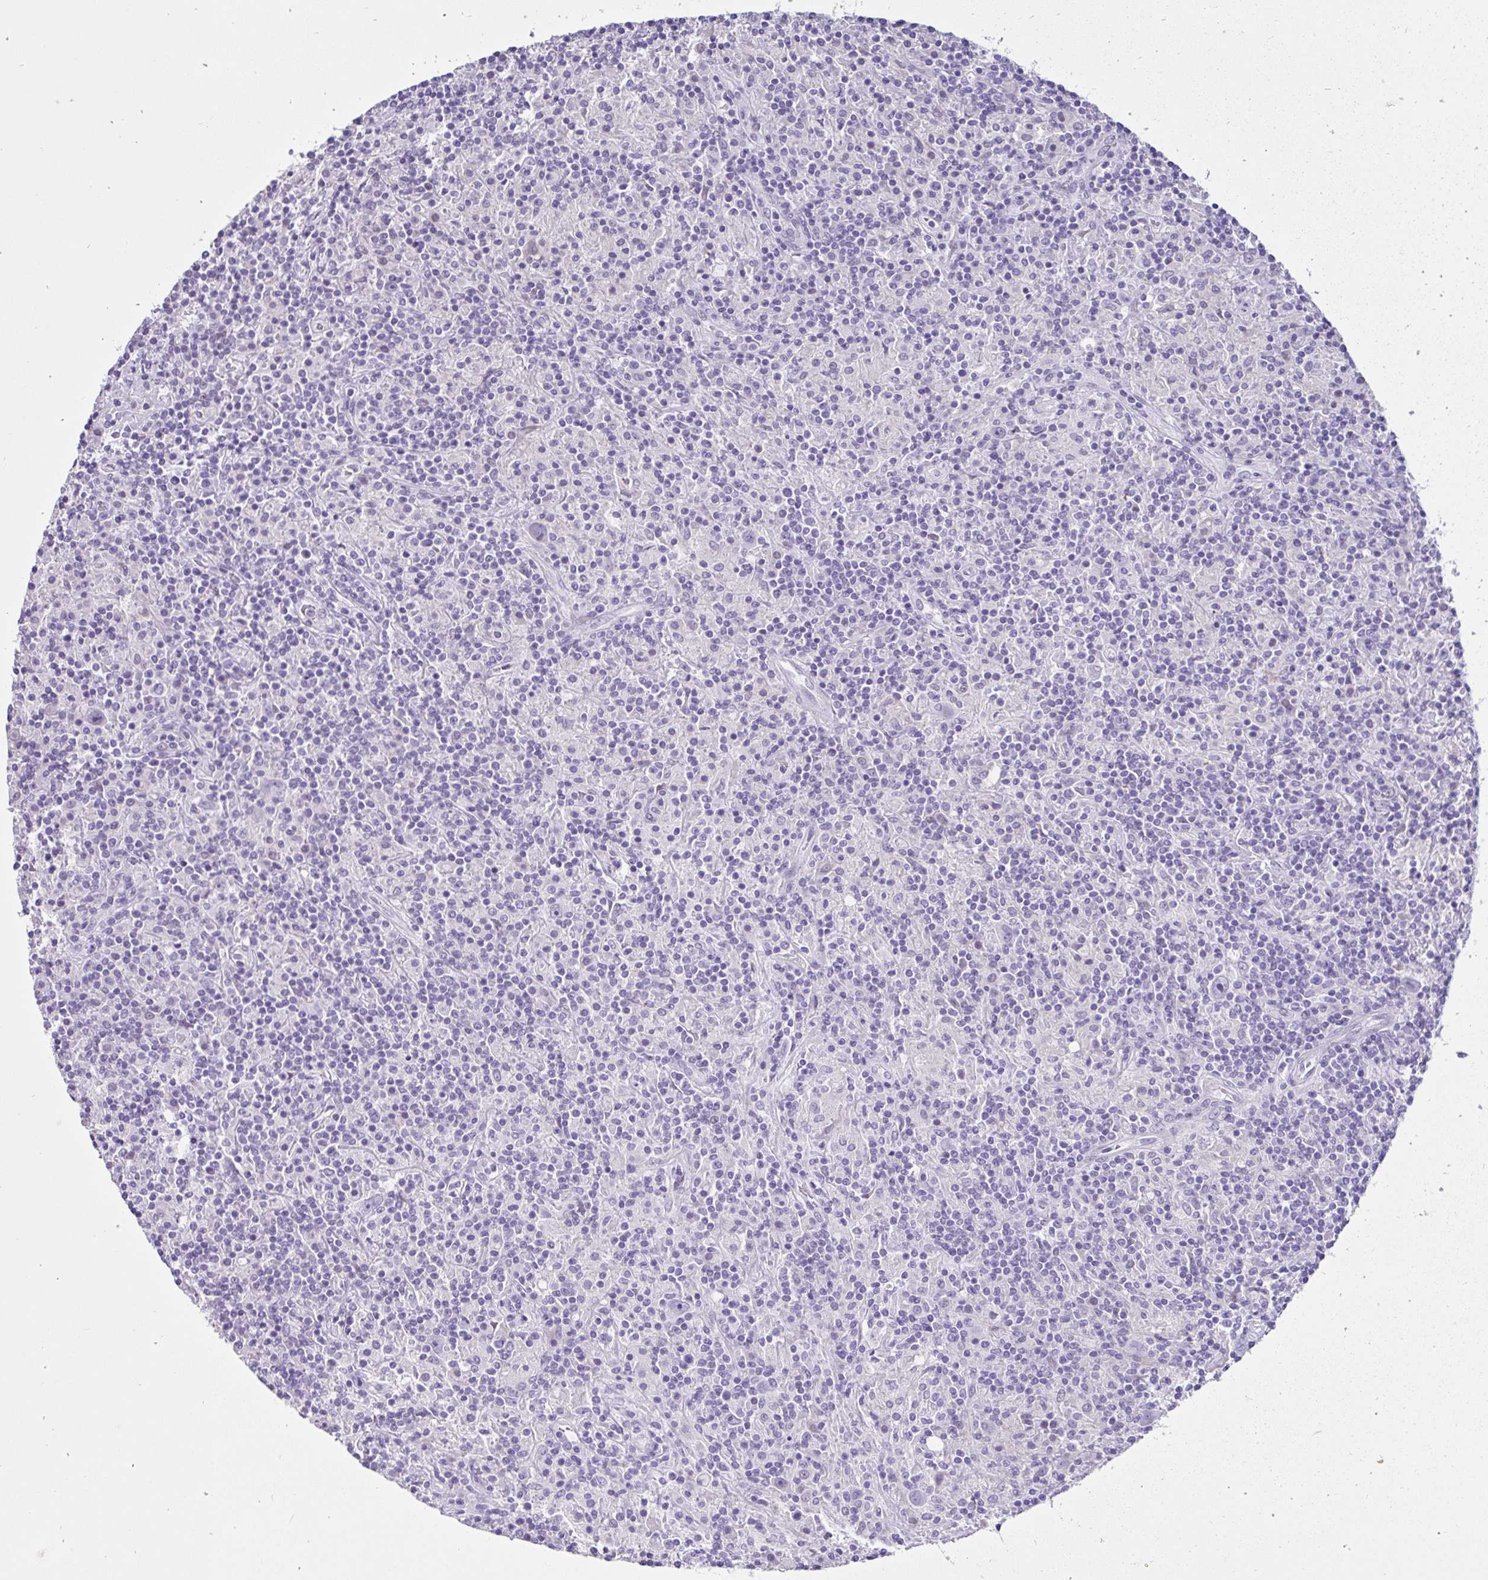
{"staining": {"intensity": "negative", "quantity": "none", "location": "none"}, "tissue": "lymphoma", "cell_type": "Tumor cells", "image_type": "cancer", "snomed": [{"axis": "morphology", "description": "Hodgkin's disease, NOS"}, {"axis": "topography", "description": "Lymph node"}], "caption": "Immunohistochemistry image of neoplastic tissue: human lymphoma stained with DAB demonstrates no significant protein staining in tumor cells.", "gene": "NHLH2", "patient": {"sex": "male", "age": 70}}